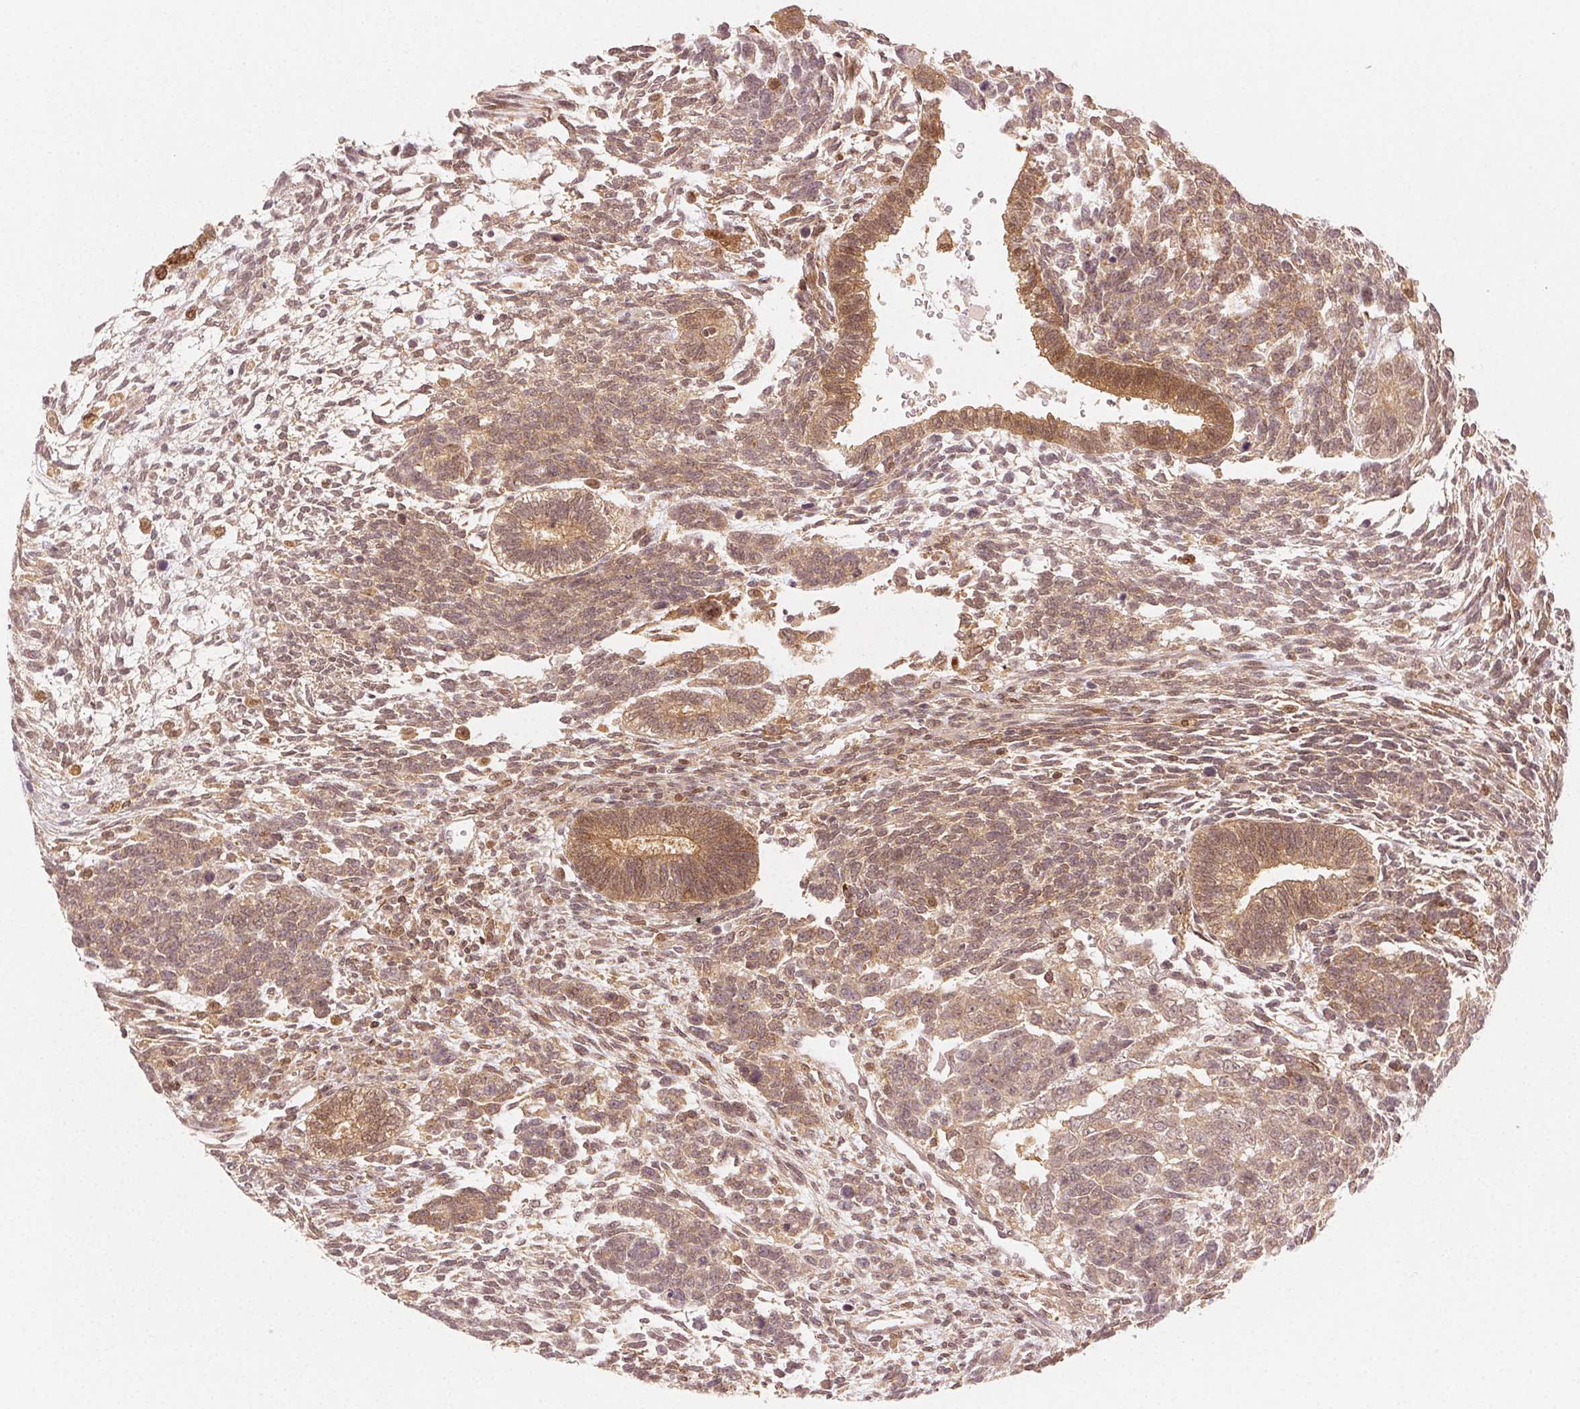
{"staining": {"intensity": "moderate", "quantity": ">75%", "location": "cytoplasmic/membranous,nuclear"}, "tissue": "testis cancer", "cell_type": "Tumor cells", "image_type": "cancer", "snomed": [{"axis": "morphology", "description": "Carcinoma, Embryonal, NOS"}, {"axis": "topography", "description": "Testis"}], "caption": "Brown immunohistochemical staining in testis cancer (embryonal carcinoma) displays moderate cytoplasmic/membranous and nuclear staining in about >75% of tumor cells.", "gene": "MAPK14", "patient": {"sex": "male", "age": 23}}